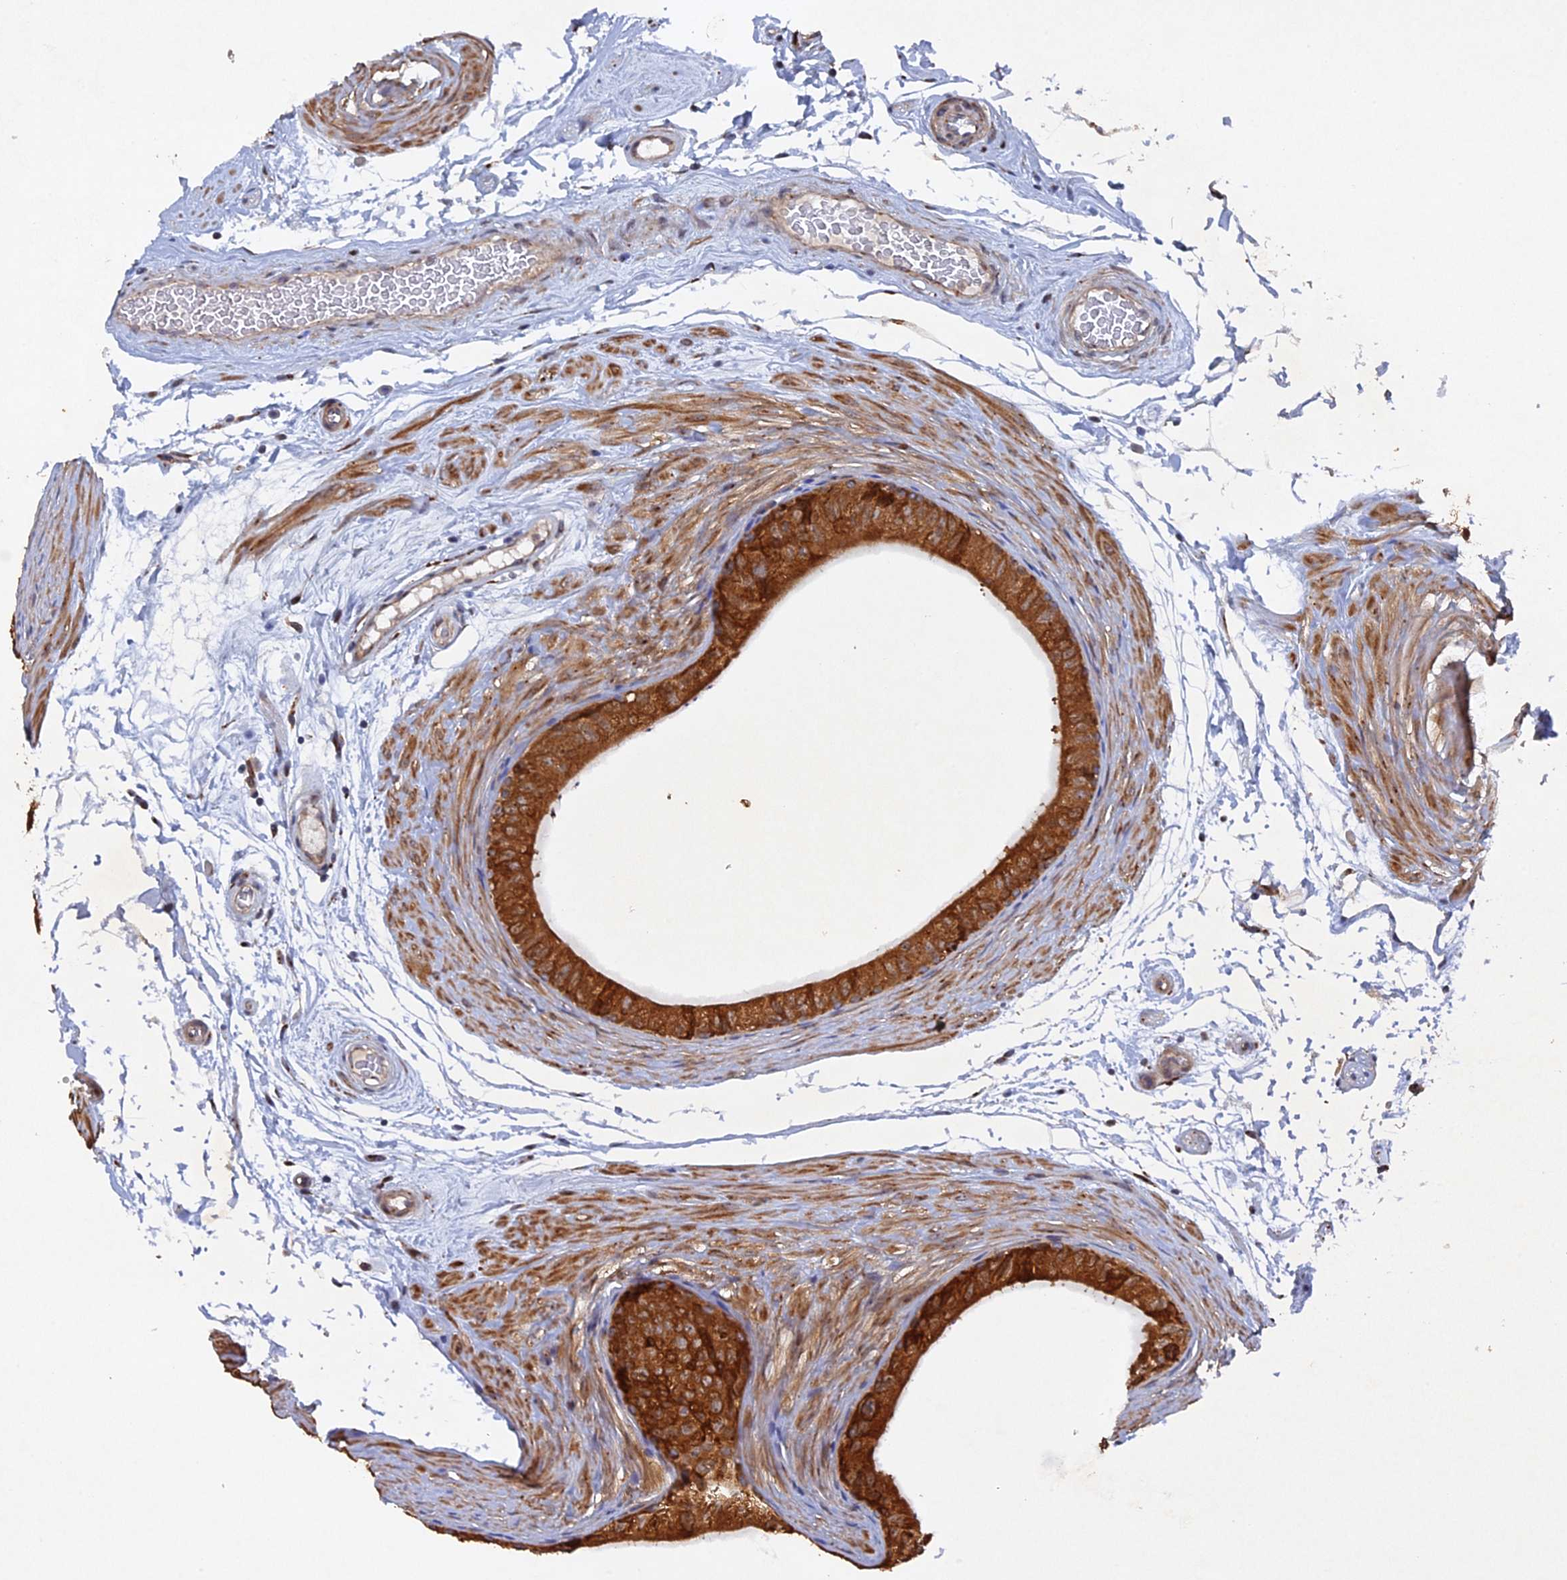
{"staining": {"intensity": "strong", "quantity": ">75%", "location": "cytoplasmic/membranous"}, "tissue": "epididymis", "cell_type": "Glandular cells", "image_type": "normal", "snomed": [{"axis": "morphology", "description": "Normal tissue, NOS"}, {"axis": "topography", "description": "Epididymis"}], "caption": "Immunohistochemical staining of normal epididymis reveals >75% levels of strong cytoplasmic/membranous protein staining in about >75% of glandular cells.", "gene": "VPS37C", "patient": {"sex": "male", "age": 45}}